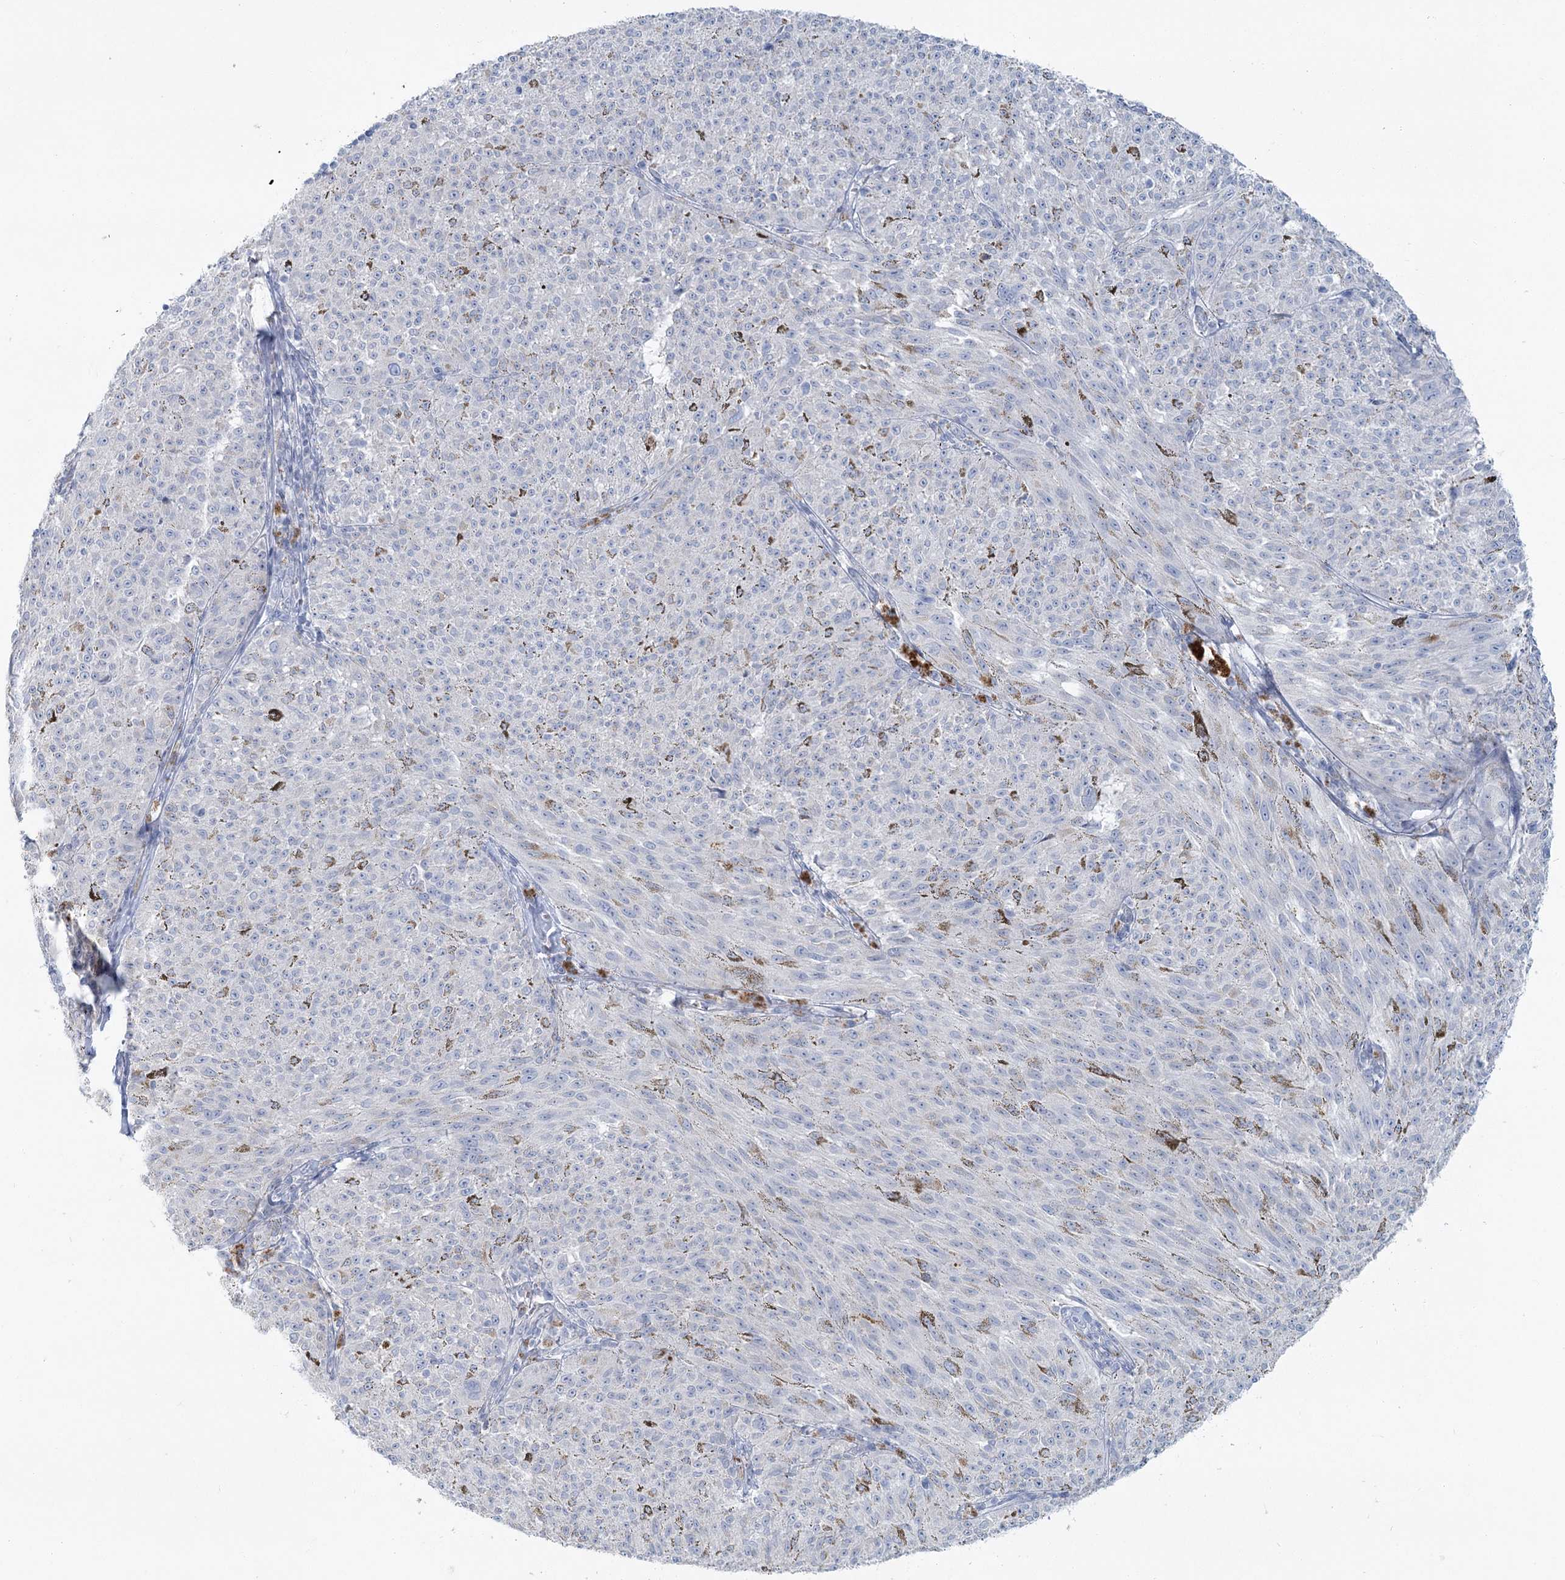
{"staining": {"intensity": "negative", "quantity": "none", "location": "none"}, "tissue": "melanoma", "cell_type": "Tumor cells", "image_type": "cancer", "snomed": [{"axis": "morphology", "description": "Malignant melanoma, NOS"}, {"axis": "topography", "description": "Skin"}], "caption": "There is no significant expression in tumor cells of malignant melanoma.", "gene": "LRP2BP", "patient": {"sex": "female", "age": 72}}